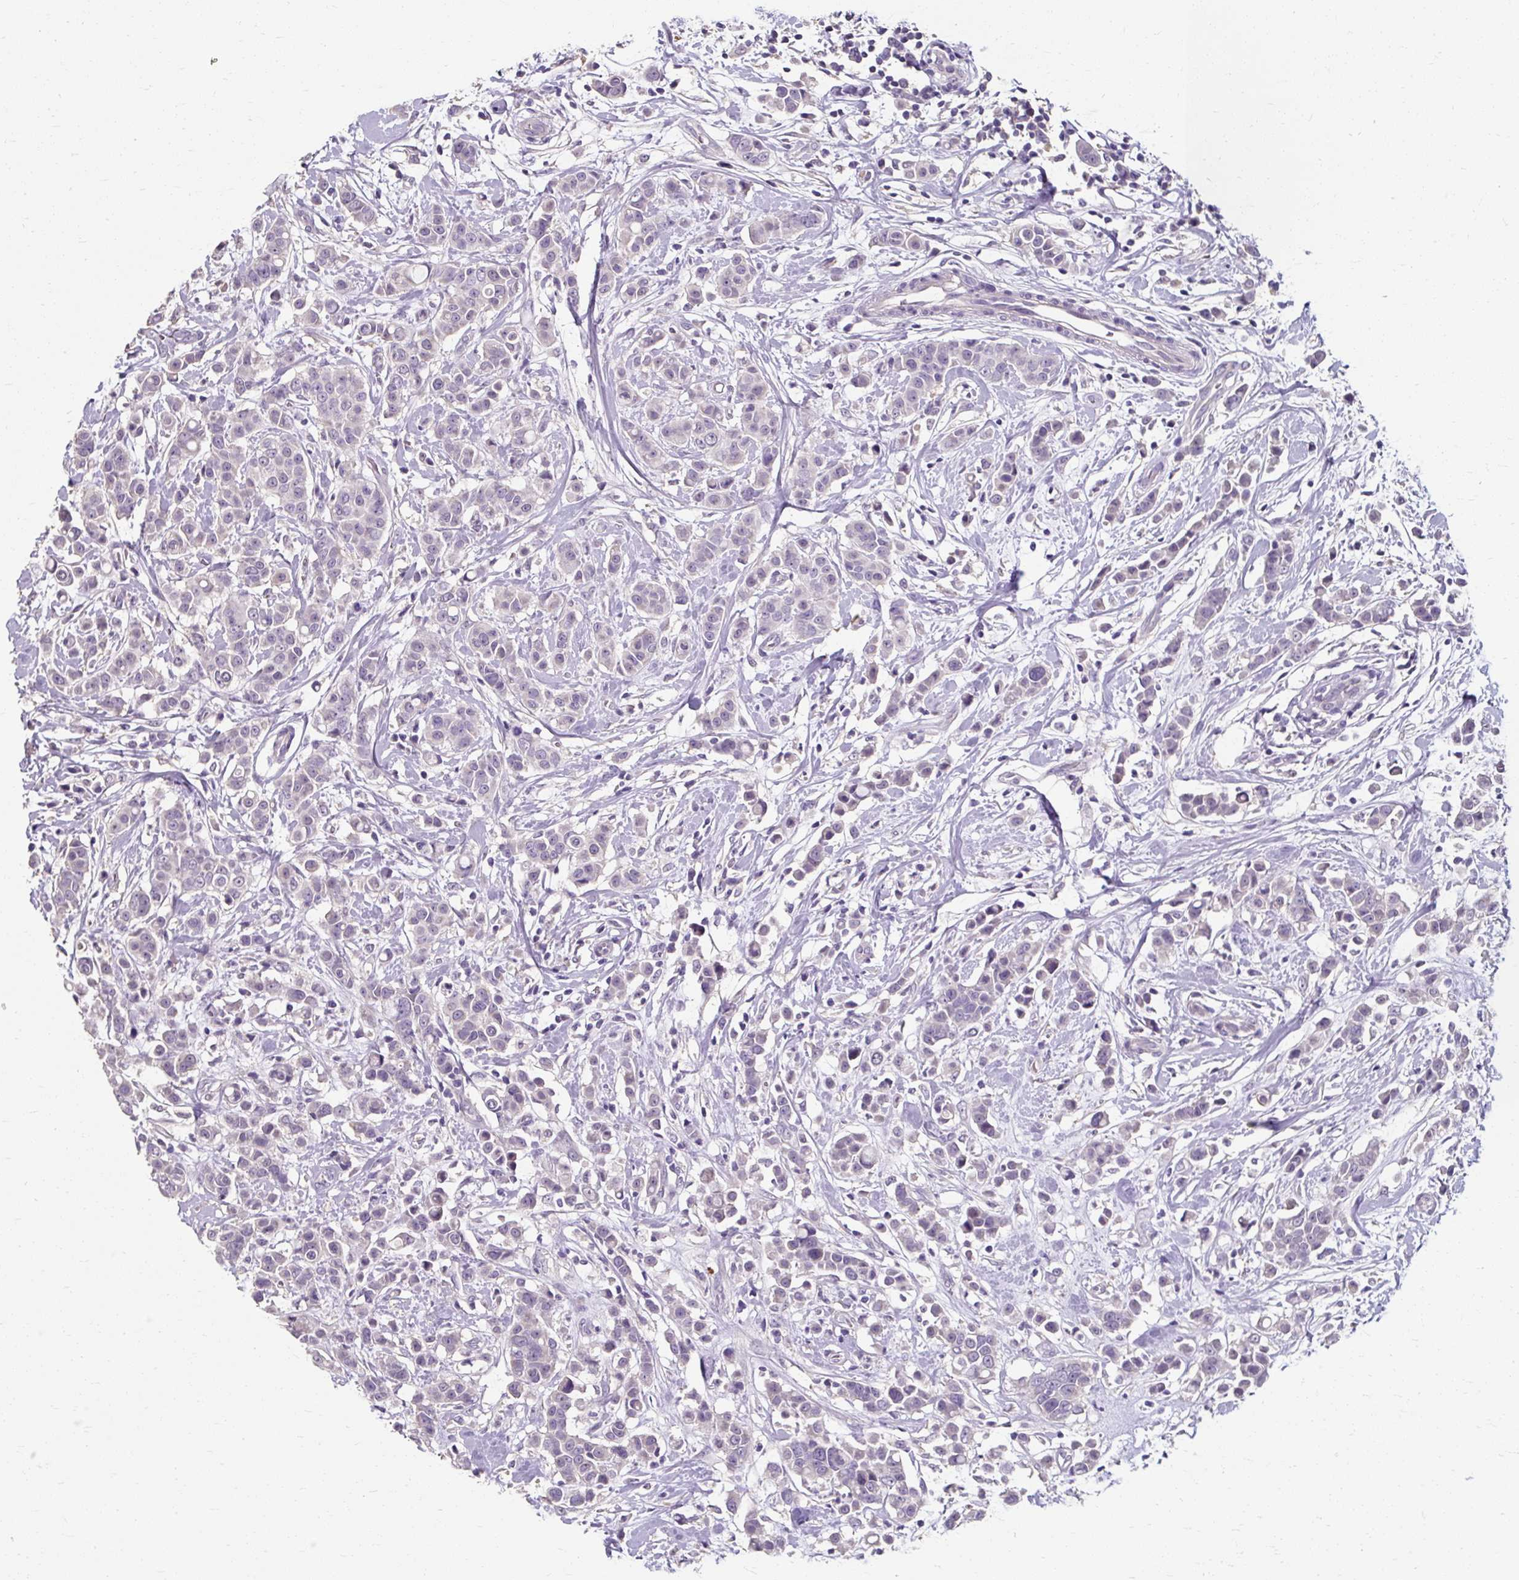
{"staining": {"intensity": "negative", "quantity": "none", "location": "none"}, "tissue": "breast cancer", "cell_type": "Tumor cells", "image_type": "cancer", "snomed": [{"axis": "morphology", "description": "Duct carcinoma"}, {"axis": "topography", "description": "Breast"}], "caption": "Breast cancer stained for a protein using IHC demonstrates no staining tumor cells.", "gene": "KLHL24", "patient": {"sex": "female", "age": 27}}